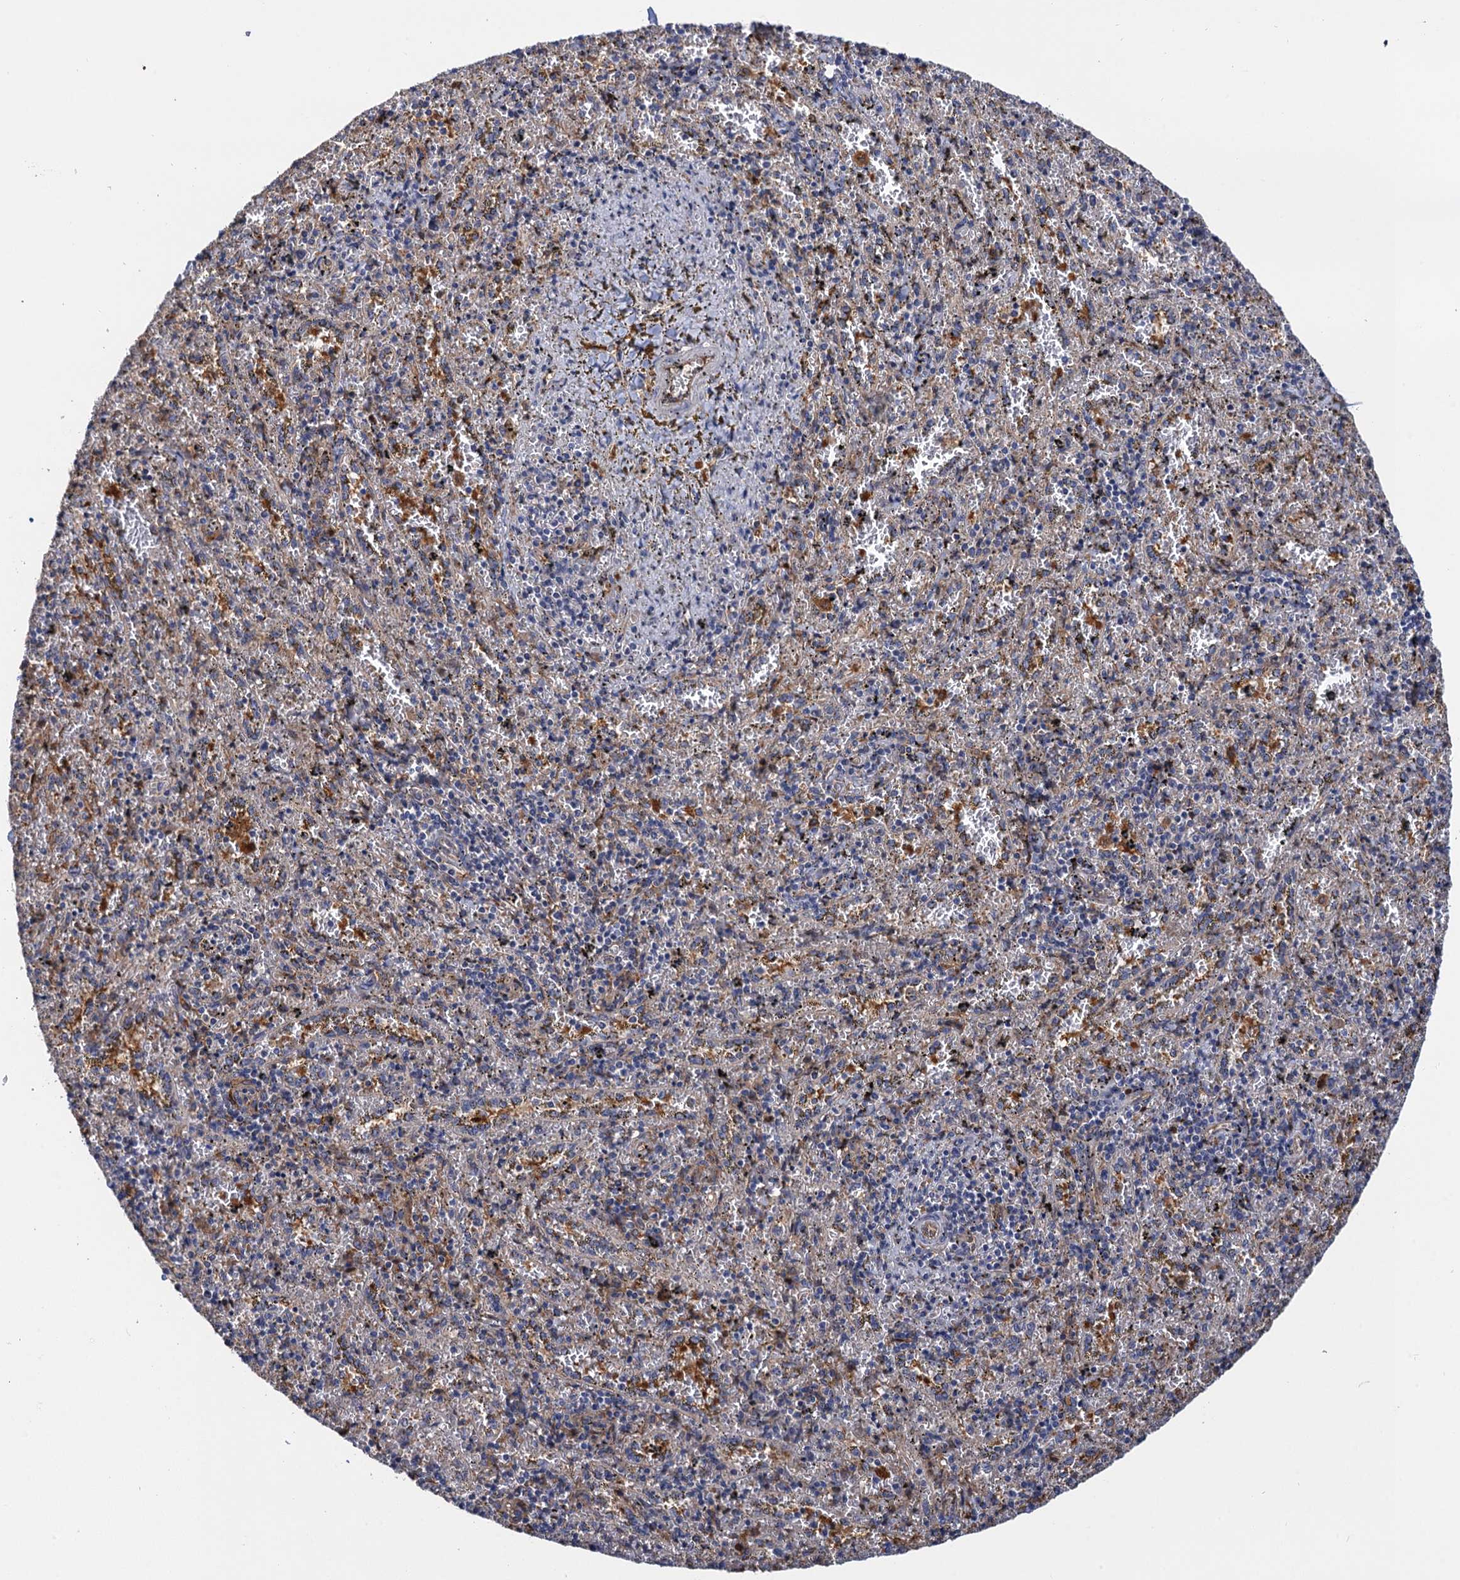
{"staining": {"intensity": "moderate", "quantity": "<25%", "location": "cytoplasmic/membranous"}, "tissue": "spleen", "cell_type": "Cells in red pulp", "image_type": "normal", "snomed": [{"axis": "morphology", "description": "Normal tissue, NOS"}, {"axis": "topography", "description": "Spleen"}], "caption": "High-magnification brightfield microscopy of normal spleen stained with DAB (brown) and counterstained with hematoxylin (blue). cells in red pulp exhibit moderate cytoplasmic/membranous expression is seen in about<25% of cells. Nuclei are stained in blue.", "gene": "NEK8", "patient": {"sex": "male", "age": 11}}